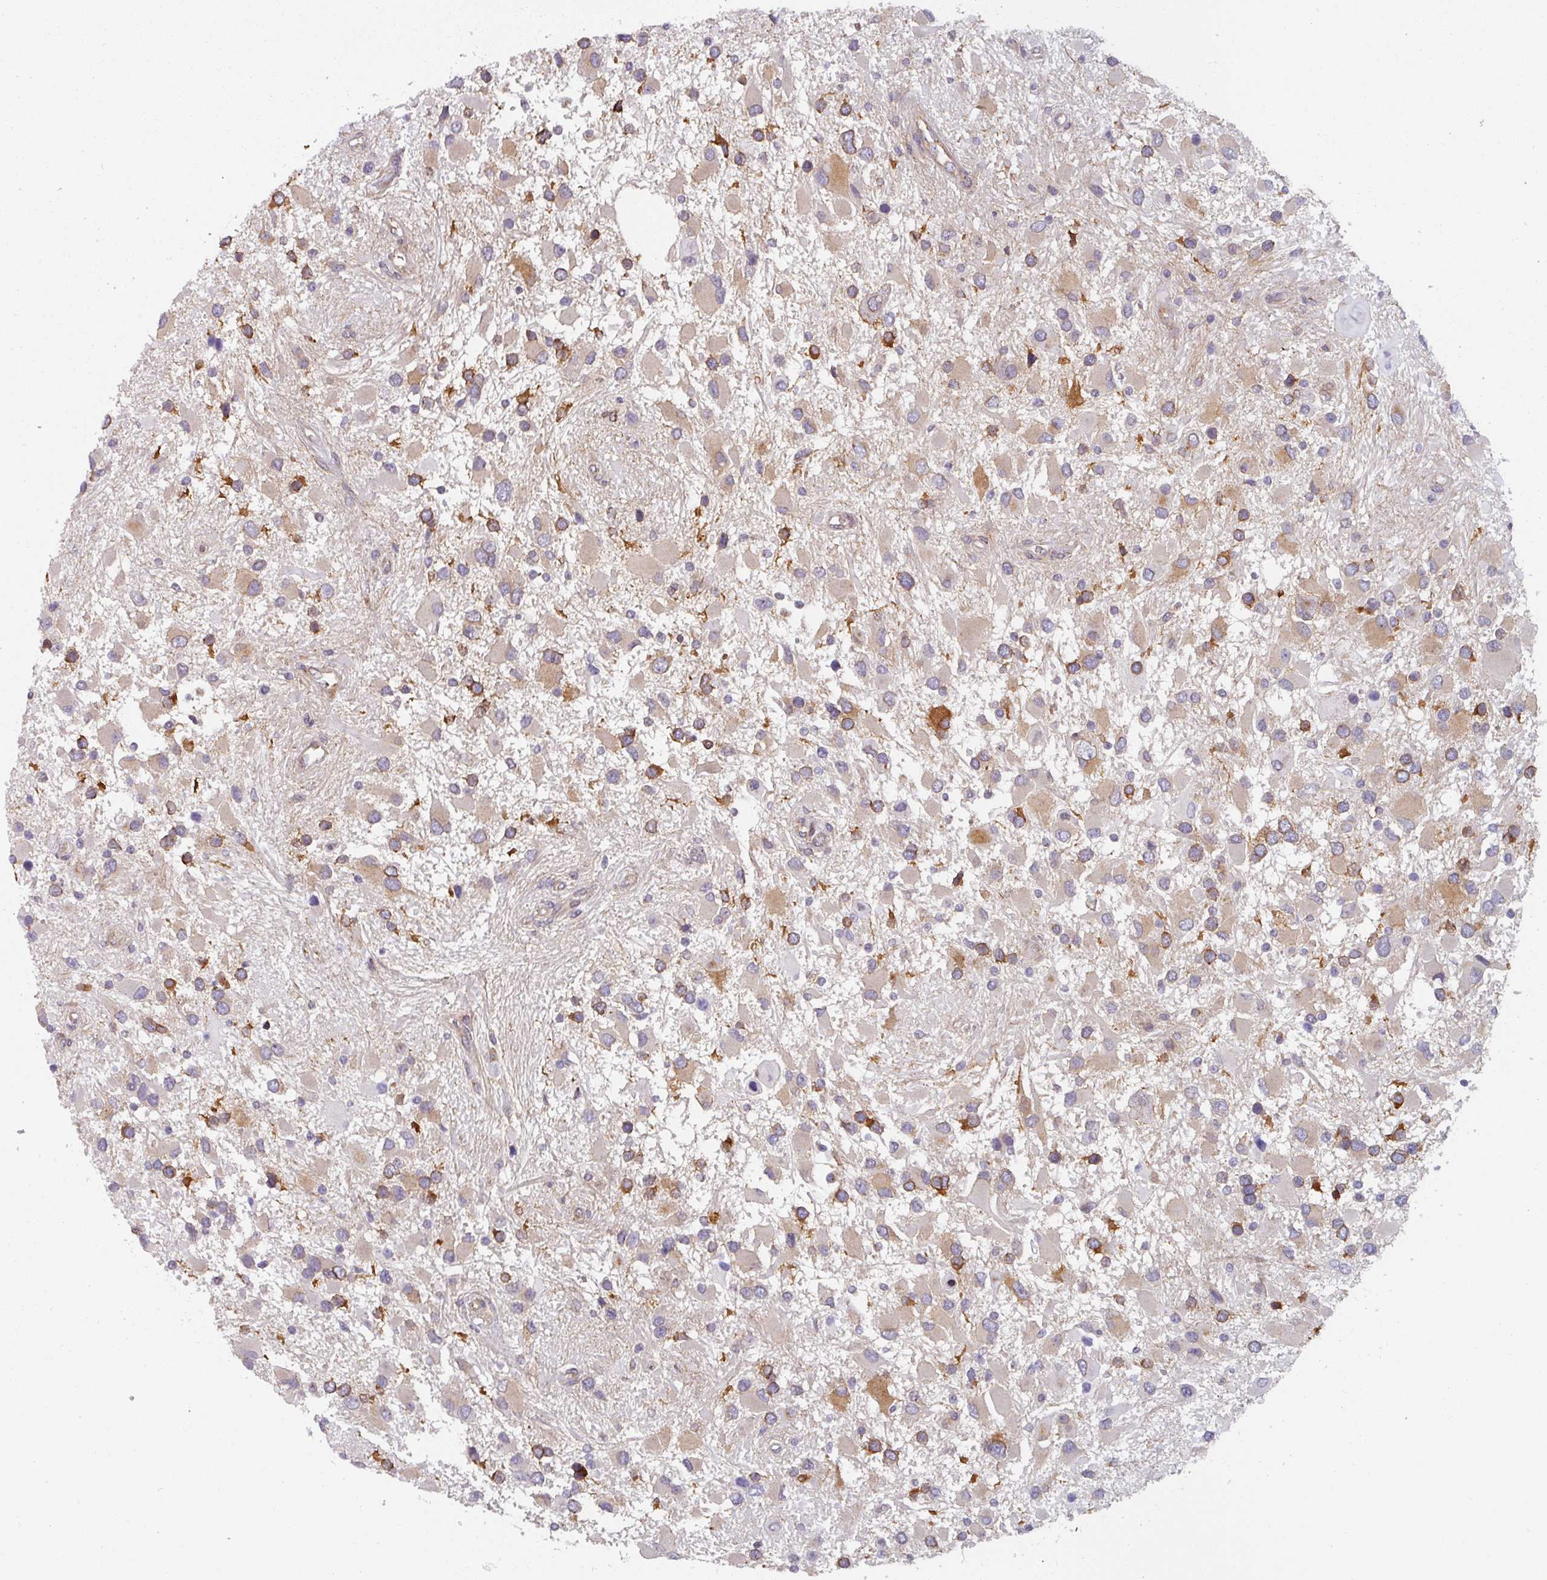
{"staining": {"intensity": "moderate", "quantity": "25%-75%", "location": "cytoplasmic/membranous"}, "tissue": "glioma", "cell_type": "Tumor cells", "image_type": "cancer", "snomed": [{"axis": "morphology", "description": "Glioma, malignant, High grade"}, {"axis": "topography", "description": "Brain"}], "caption": "Protein analysis of high-grade glioma (malignant) tissue exhibits moderate cytoplasmic/membranous staining in about 25%-75% of tumor cells.", "gene": "TAPT1", "patient": {"sex": "male", "age": 53}}